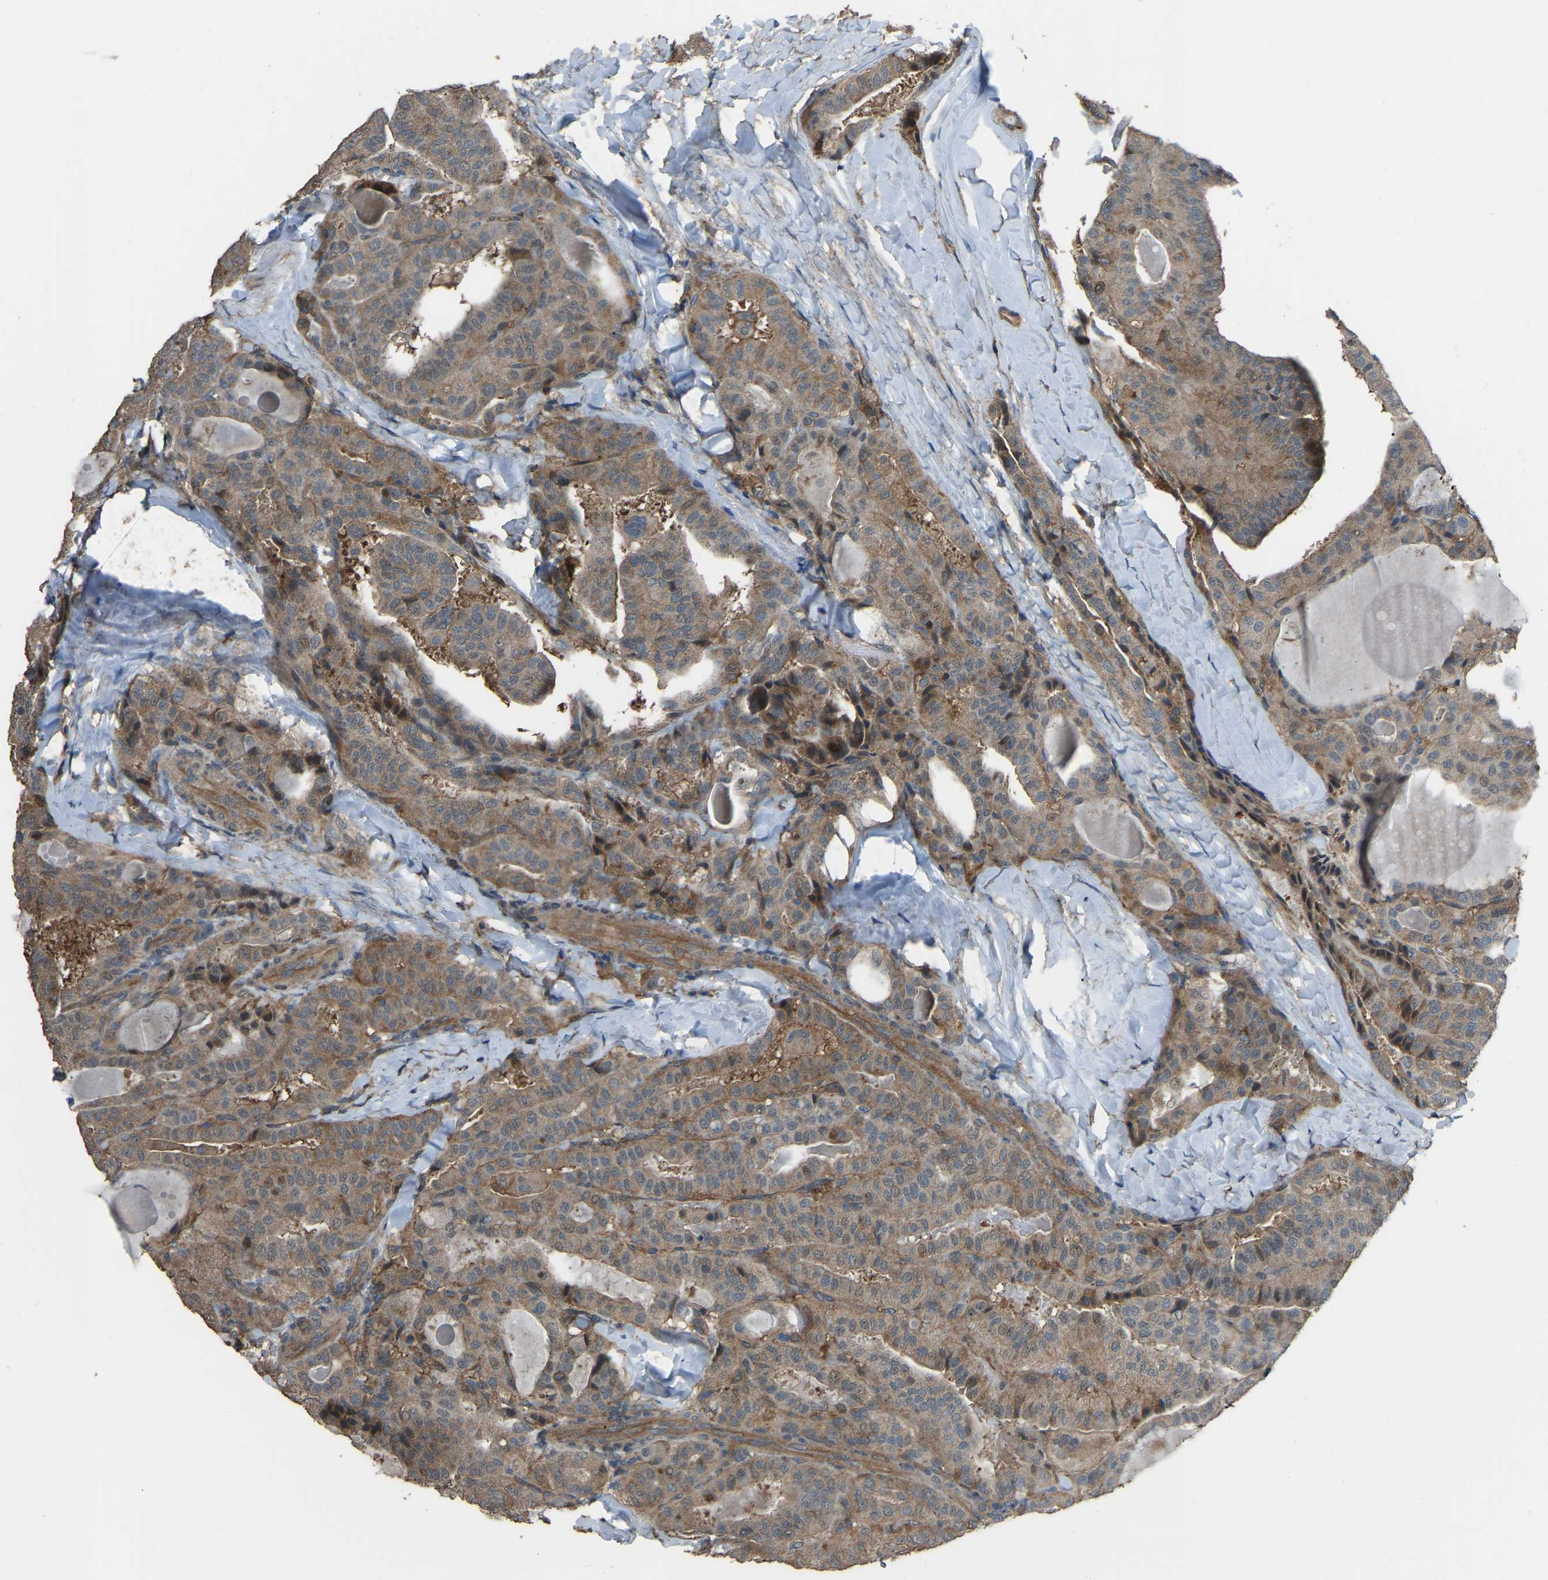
{"staining": {"intensity": "weak", "quantity": ">75%", "location": "cytoplasmic/membranous"}, "tissue": "thyroid cancer", "cell_type": "Tumor cells", "image_type": "cancer", "snomed": [{"axis": "morphology", "description": "Papillary adenocarcinoma, NOS"}, {"axis": "topography", "description": "Thyroid gland"}], "caption": "This micrograph shows papillary adenocarcinoma (thyroid) stained with immunohistochemistry (IHC) to label a protein in brown. The cytoplasmic/membranous of tumor cells show weak positivity for the protein. Nuclei are counter-stained blue.", "gene": "SLC4A2", "patient": {"sex": "male", "age": 77}}